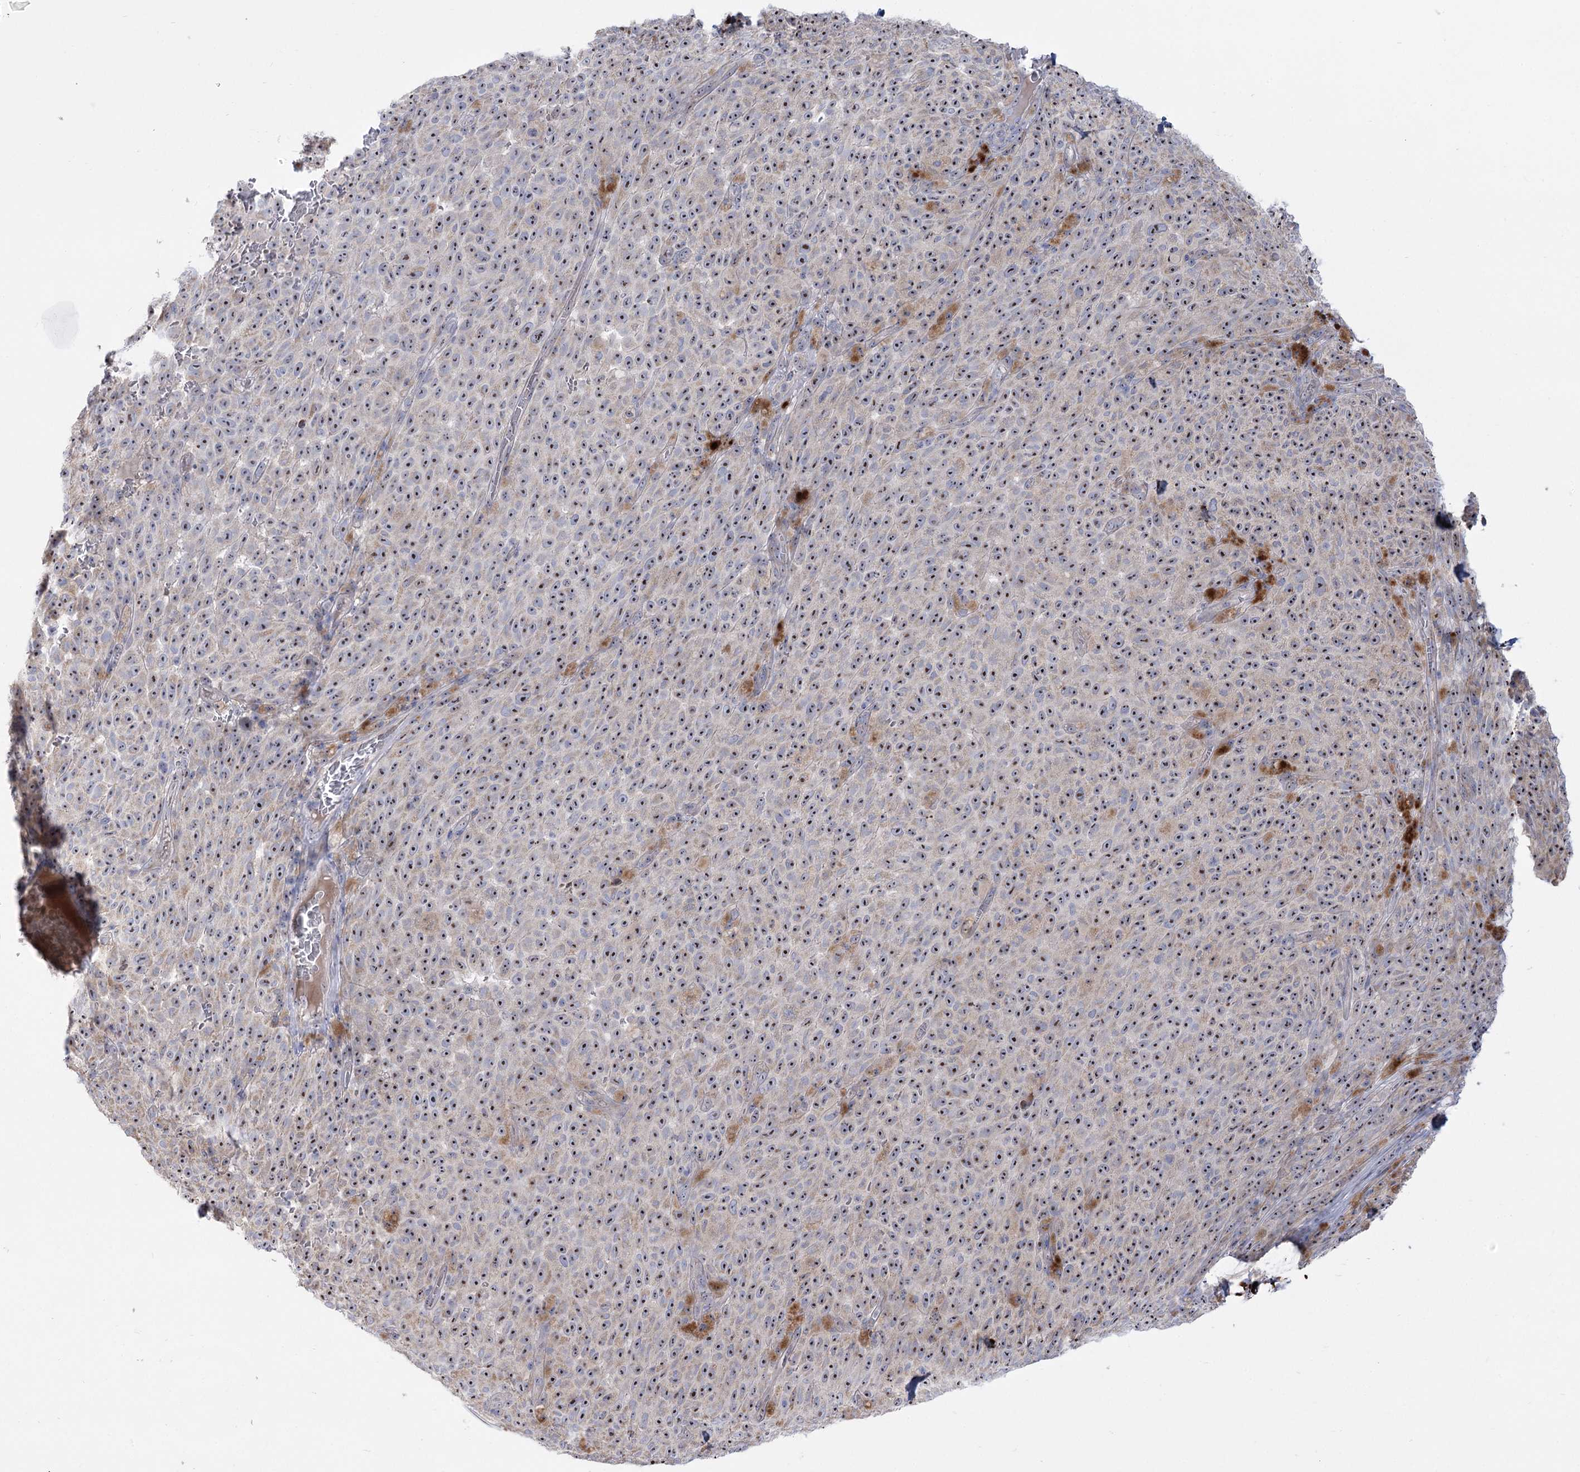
{"staining": {"intensity": "moderate", "quantity": ">75%", "location": "nuclear"}, "tissue": "melanoma", "cell_type": "Tumor cells", "image_type": "cancer", "snomed": [{"axis": "morphology", "description": "Malignant melanoma, NOS"}, {"axis": "topography", "description": "Skin"}], "caption": "DAB immunohistochemical staining of human malignant melanoma reveals moderate nuclear protein staining in approximately >75% of tumor cells. (DAB IHC with brightfield microscopy, high magnification).", "gene": "SUOX", "patient": {"sex": "female", "age": 82}}